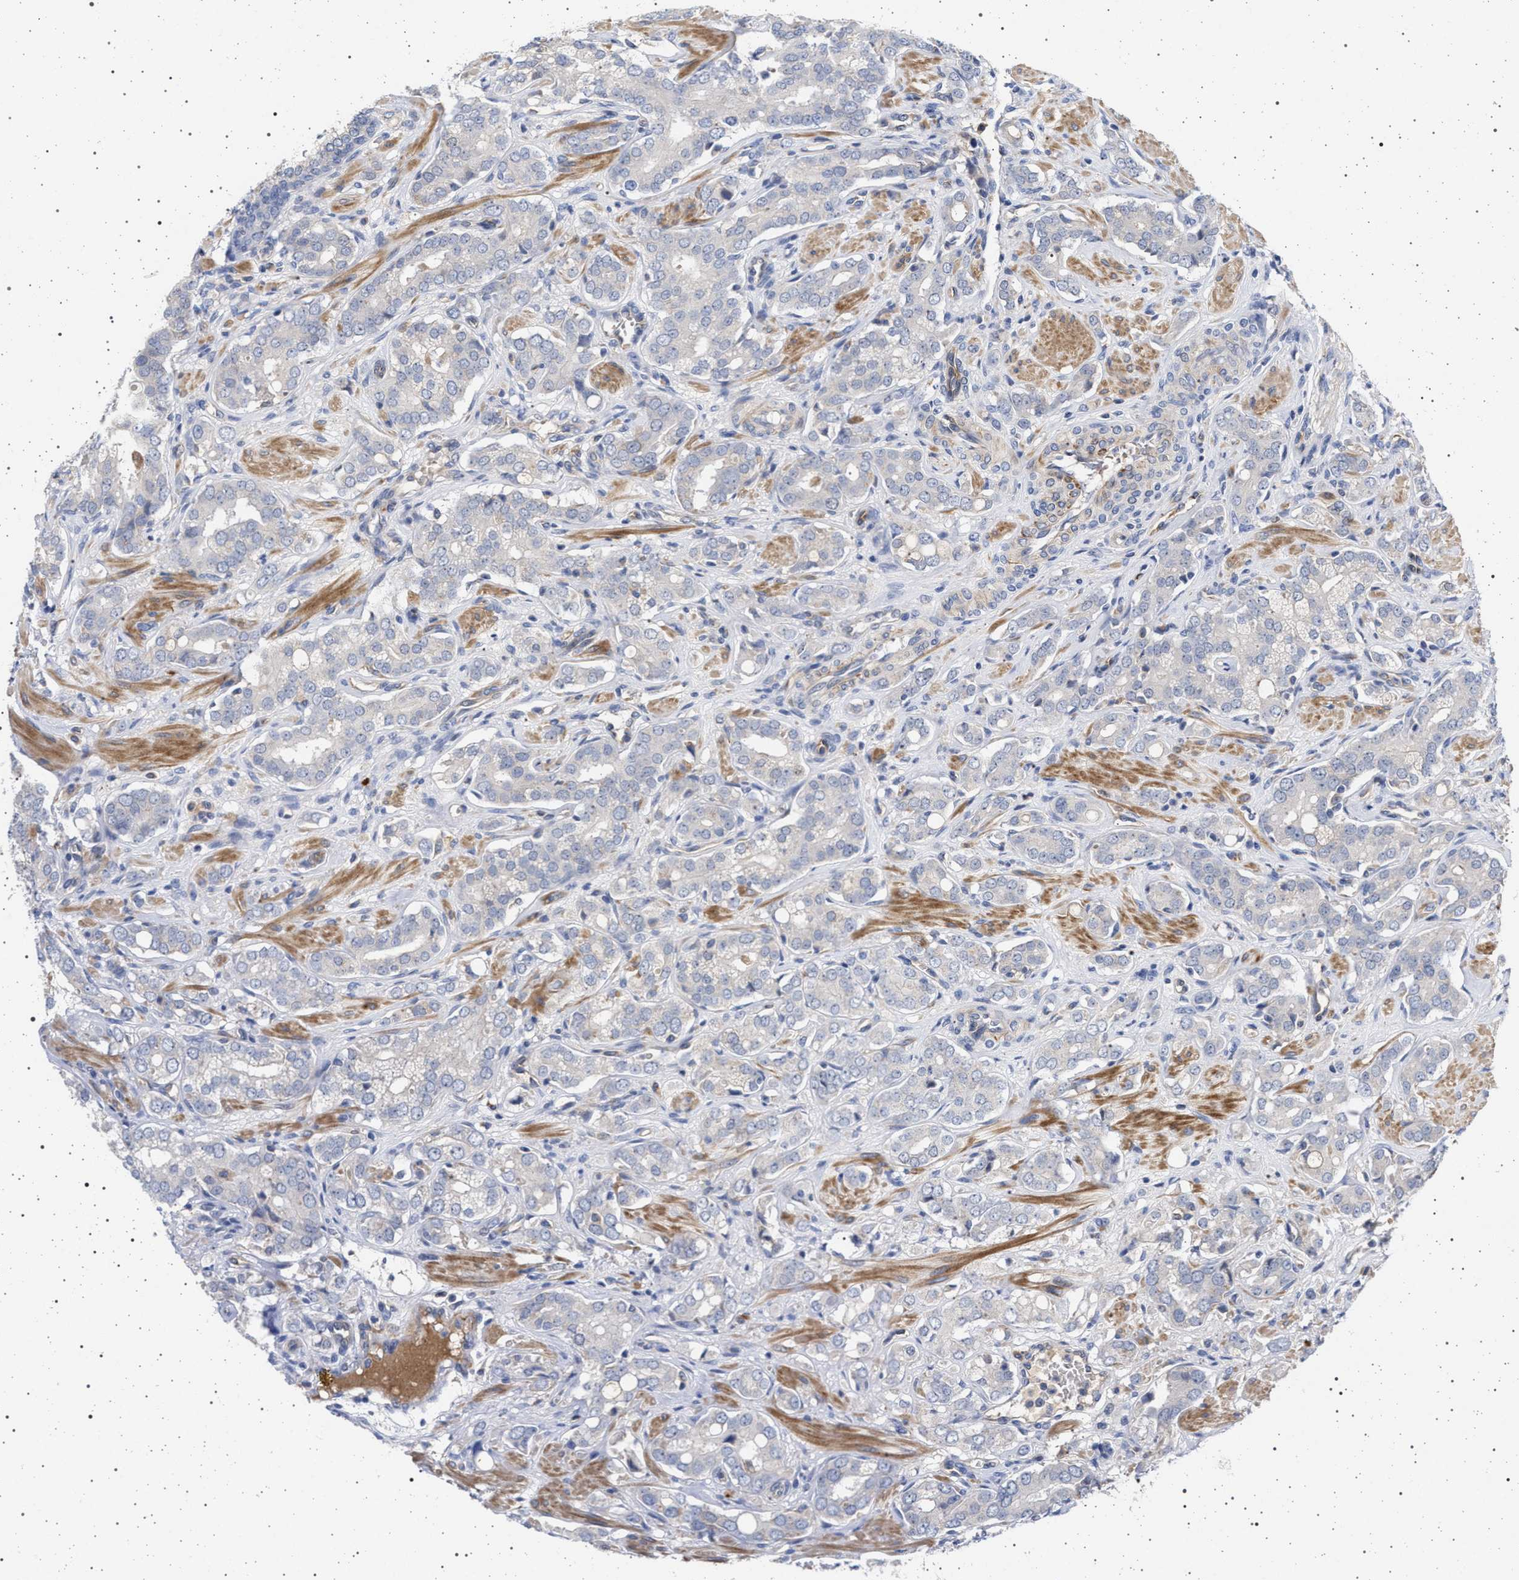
{"staining": {"intensity": "negative", "quantity": "none", "location": "none"}, "tissue": "prostate cancer", "cell_type": "Tumor cells", "image_type": "cancer", "snomed": [{"axis": "morphology", "description": "Adenocarcinoma, High grade"}, {"axis": "topography", "description": "Prostate"}], "caption": "This is an IHC image of prostate cancer. There is no expression in tumor cells.", "gene": "RBM48", "patient": {"sex": "male", "age": 52}}